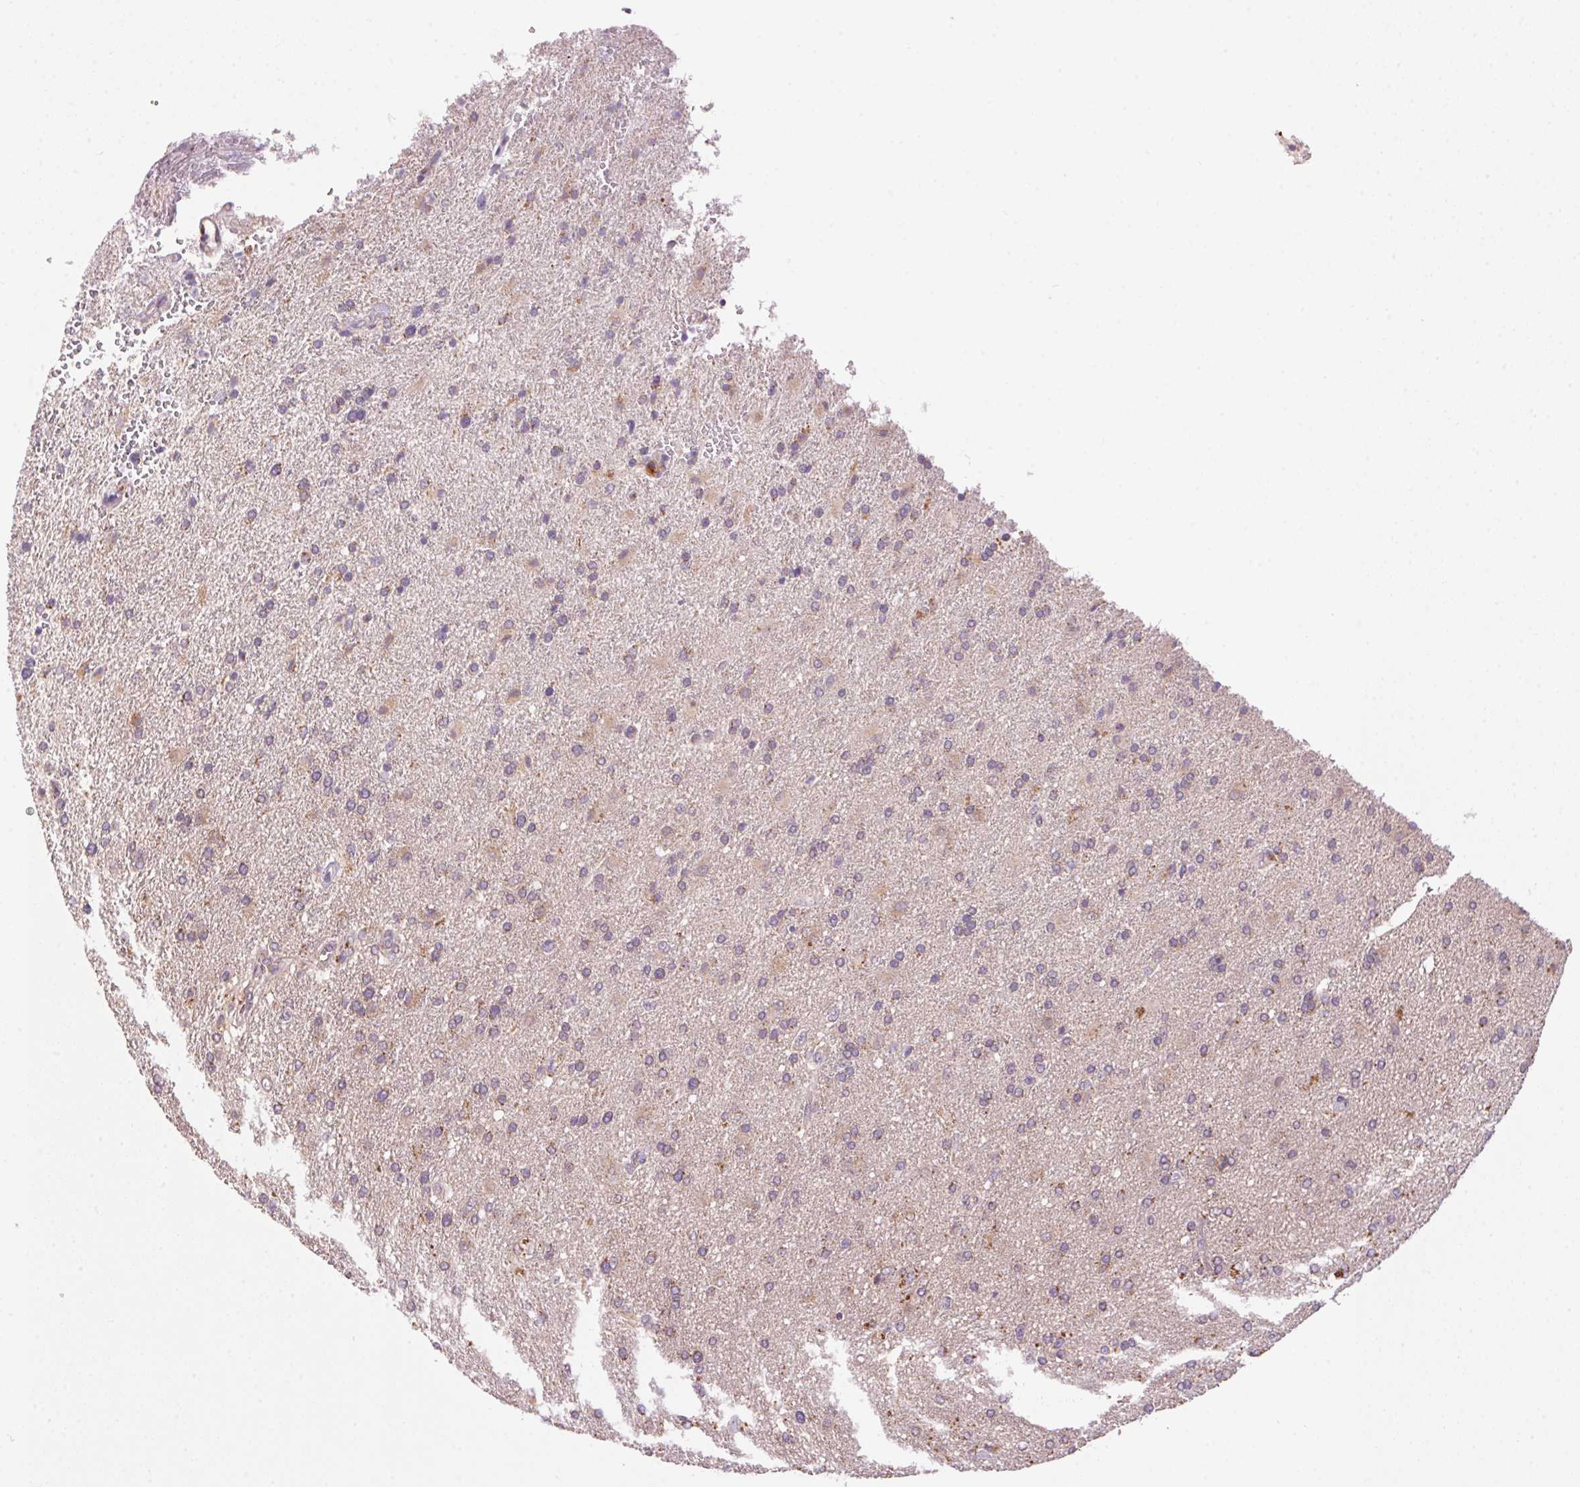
{"staining": {"intensity": "weak", "quantity": "<25%", "location": "cytoplasmic/membranous"}, "tissue": "glioma", "cell_type": "Tumor cells", "image_type": "cancer", "snomed": [{"axis": "morphology", "description": "Glioma, malignant, High grade"}, {"axis": "topography", "description": "Brain"}], "caption": "IHC of human malignant glioma (high-grade) shows no expression in tumor cells.", "gene": "ADH5", "patient": {"sex": "male", "age": 56}}